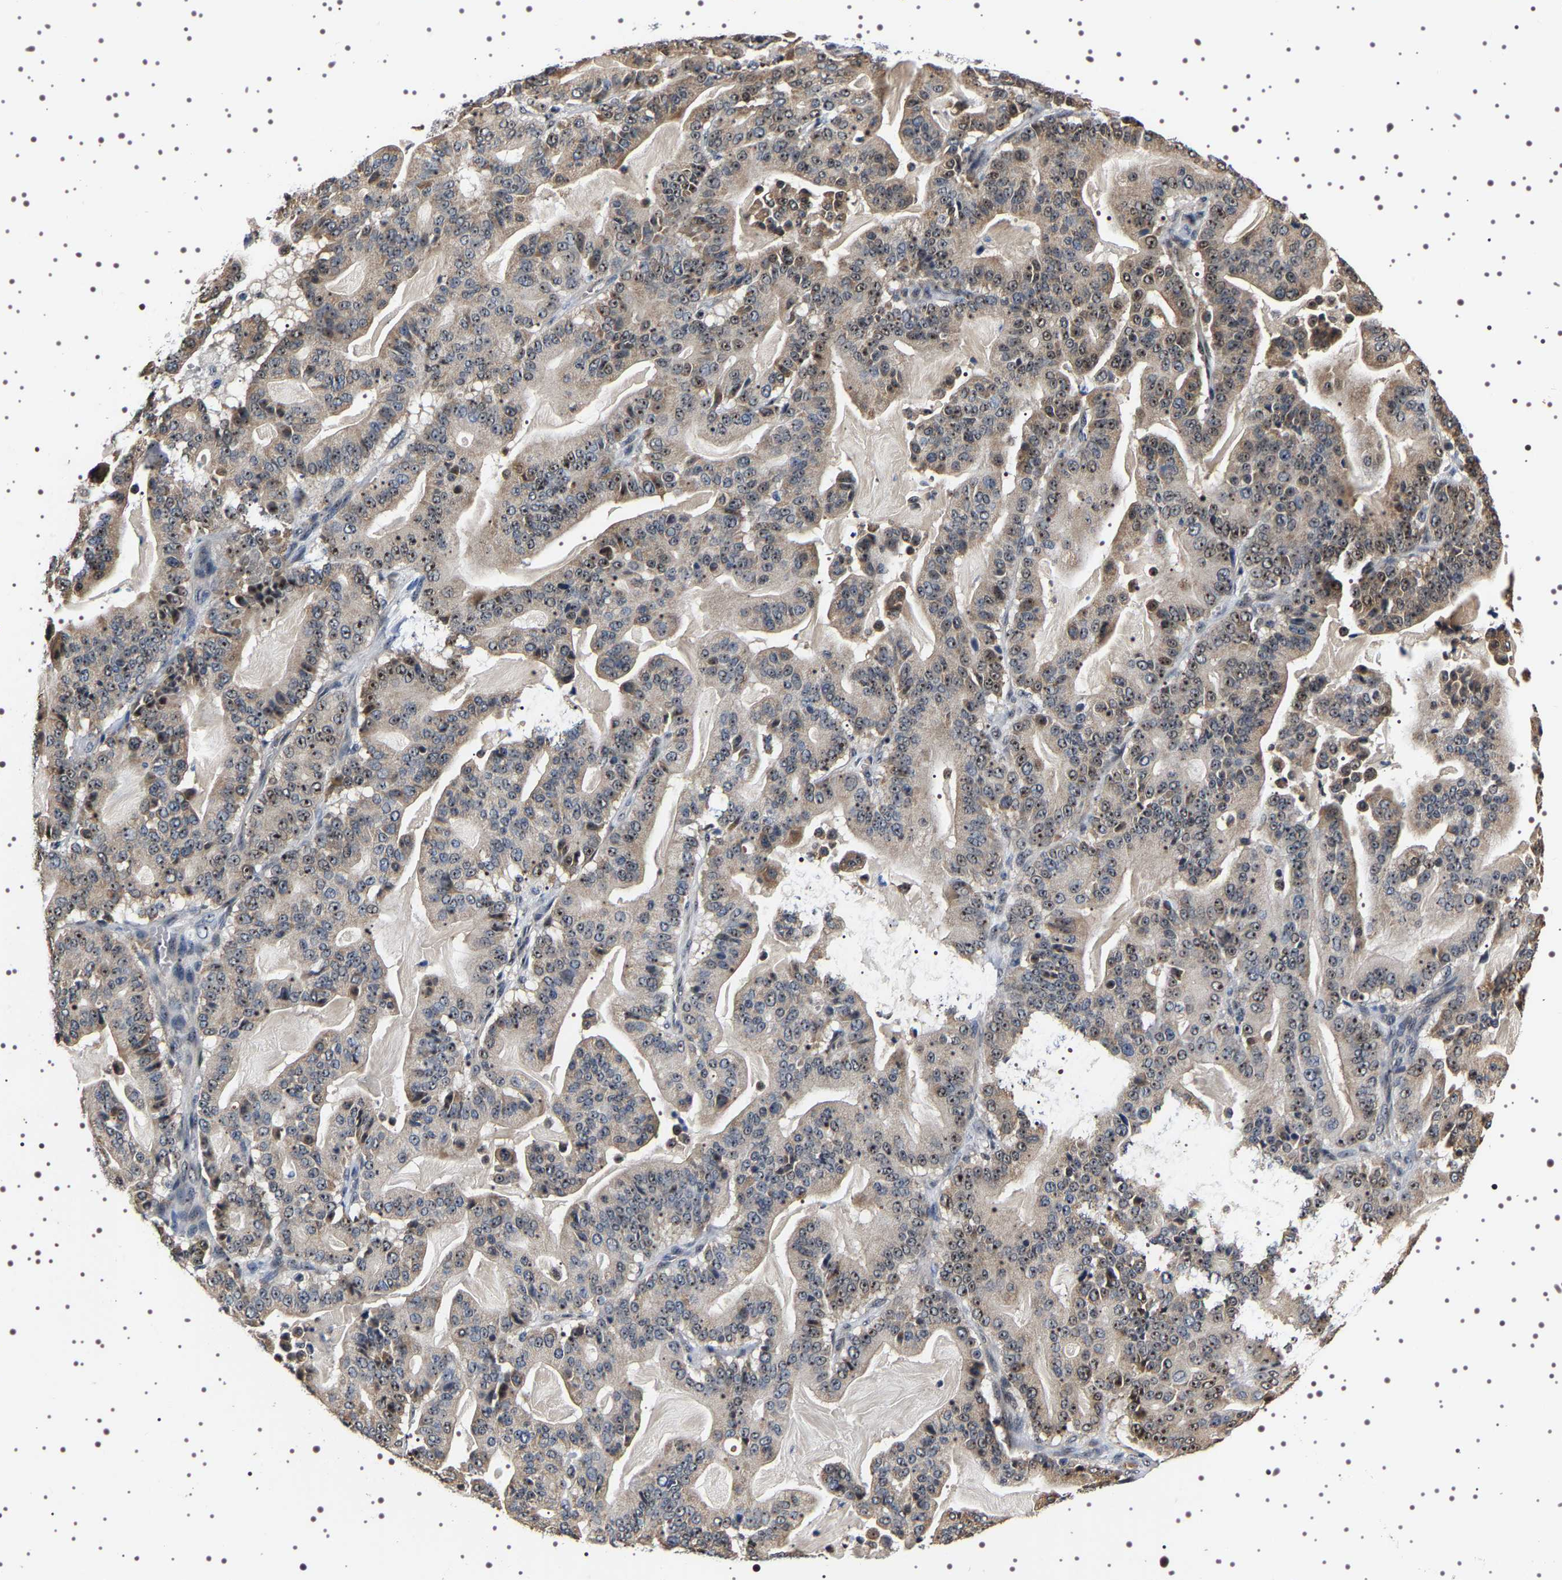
{"staining": {"intensity": "moderate", "quantity": ">75%", "location": "cytoplasmic/membranous,nuclear"}, "tissue": "pancreatic cancer", "cell_type": "Tumor cells", "image_type": "cancer", "snomed": [{"axis": "morphology", "description": "Adenocarcinoma, NOS"}, {"axis": "topography", "description": "Pancreas"}], "caption": "Protein staining of pancreatic cancer (adenocarcinoma) tissue demonstrates moderate cytoplasmic/membranous and nuclear expression in about >75% of tumor cells.", "gene": "GNL3", "patient": {"sex": "male", "age": 63}}